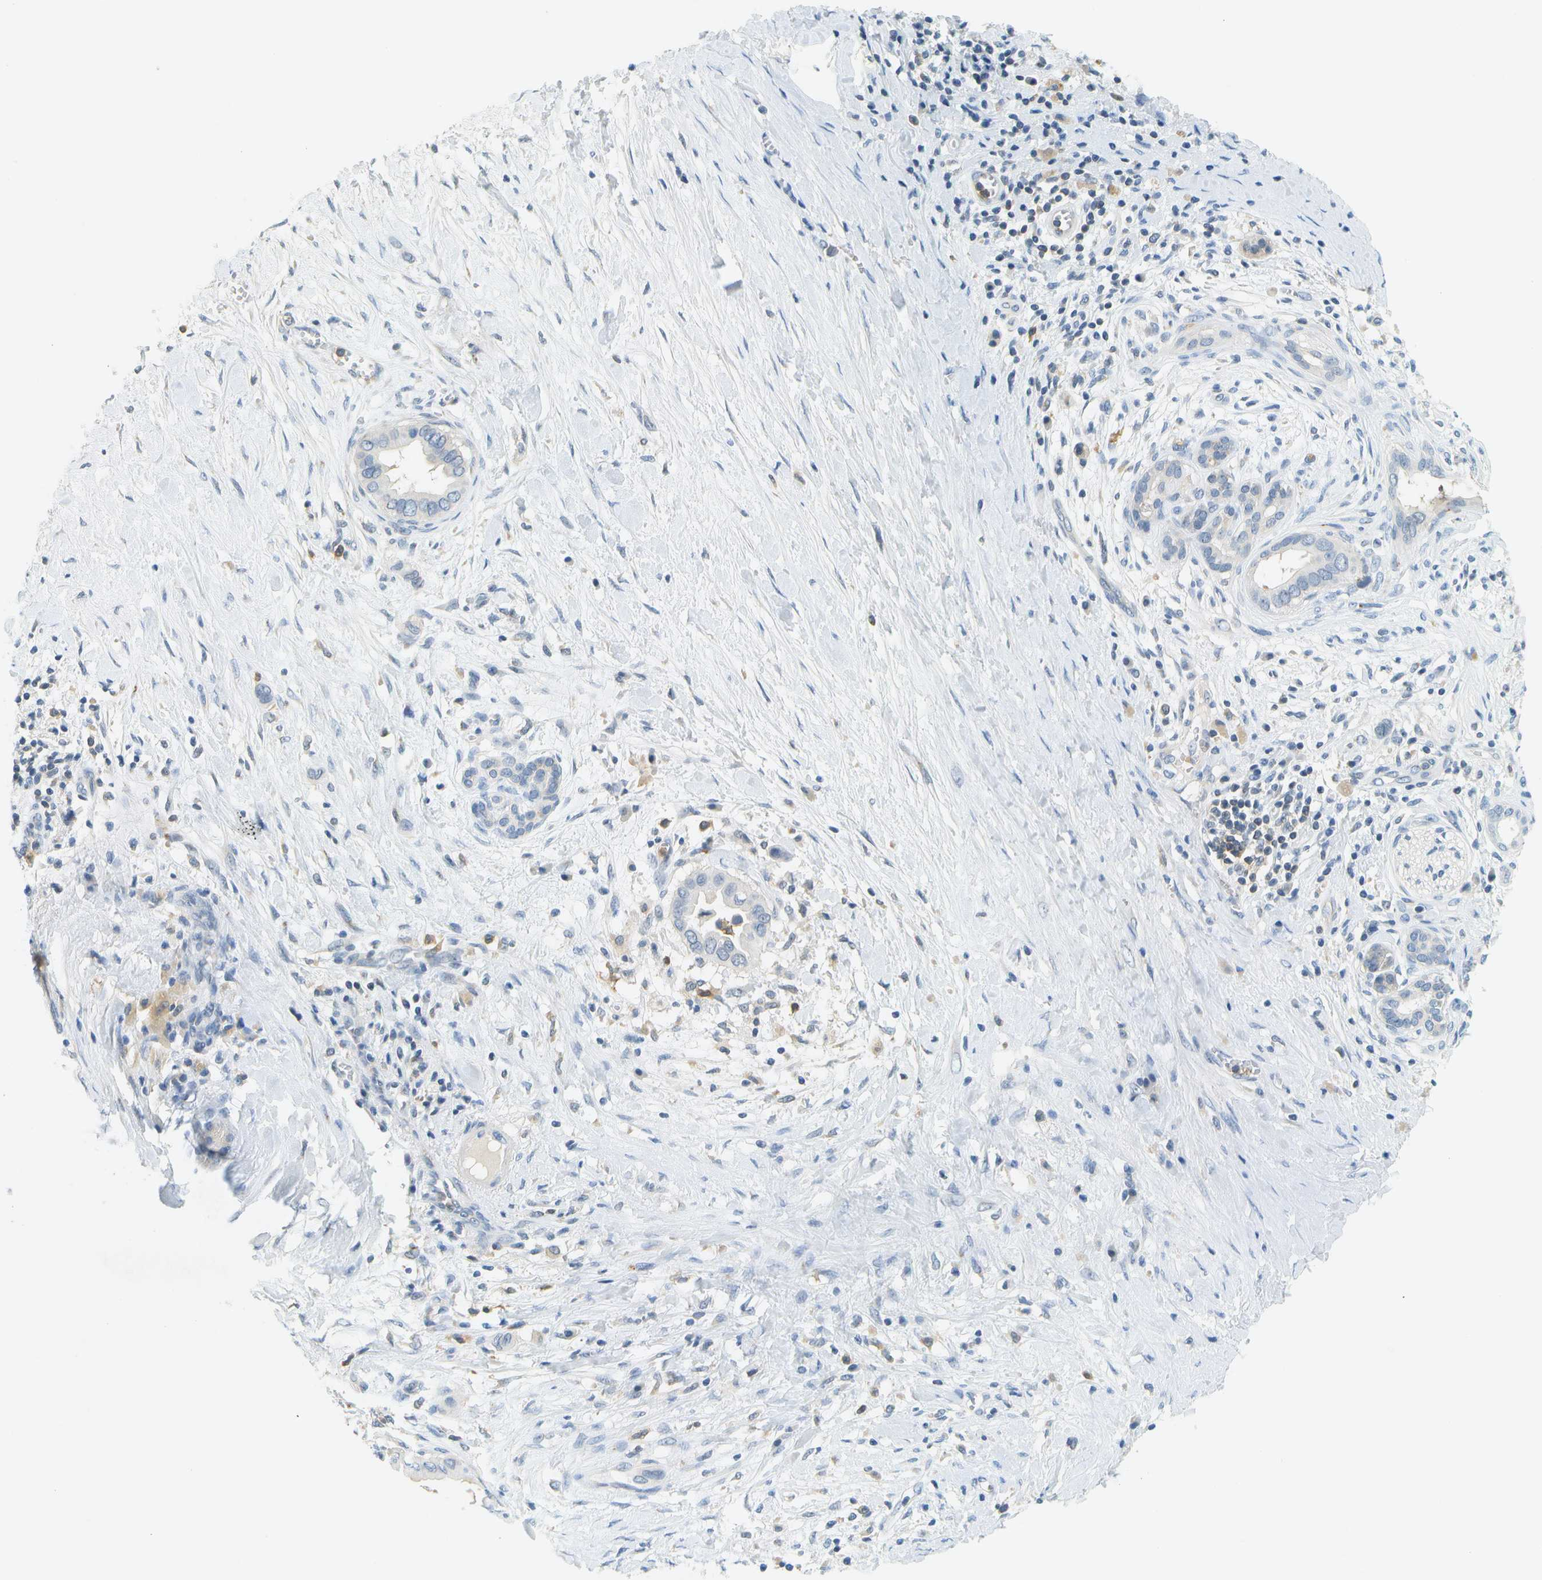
{"staining": {"intensity": "negative", "quantity": "none", "location": "none"}, "tissue": "pancreatic cancer", "cell_type": "Tumor cells", "image_type": "cancer", "snomed": [{"axis": "morphology", "description": "Adenocarcinoma, NOS"}, {"axis": "topography", "description": "Pancreas"}], "caption": "Photomicrograph shows no significant protein staining in tumor cells of pancreatic cancer. The staining is performed using DAB brown chromogen with nuclei counter-stained in using hematoxylin.", "gene": "RASGRP2", "patient": {"sex": "male", "age": 55}}